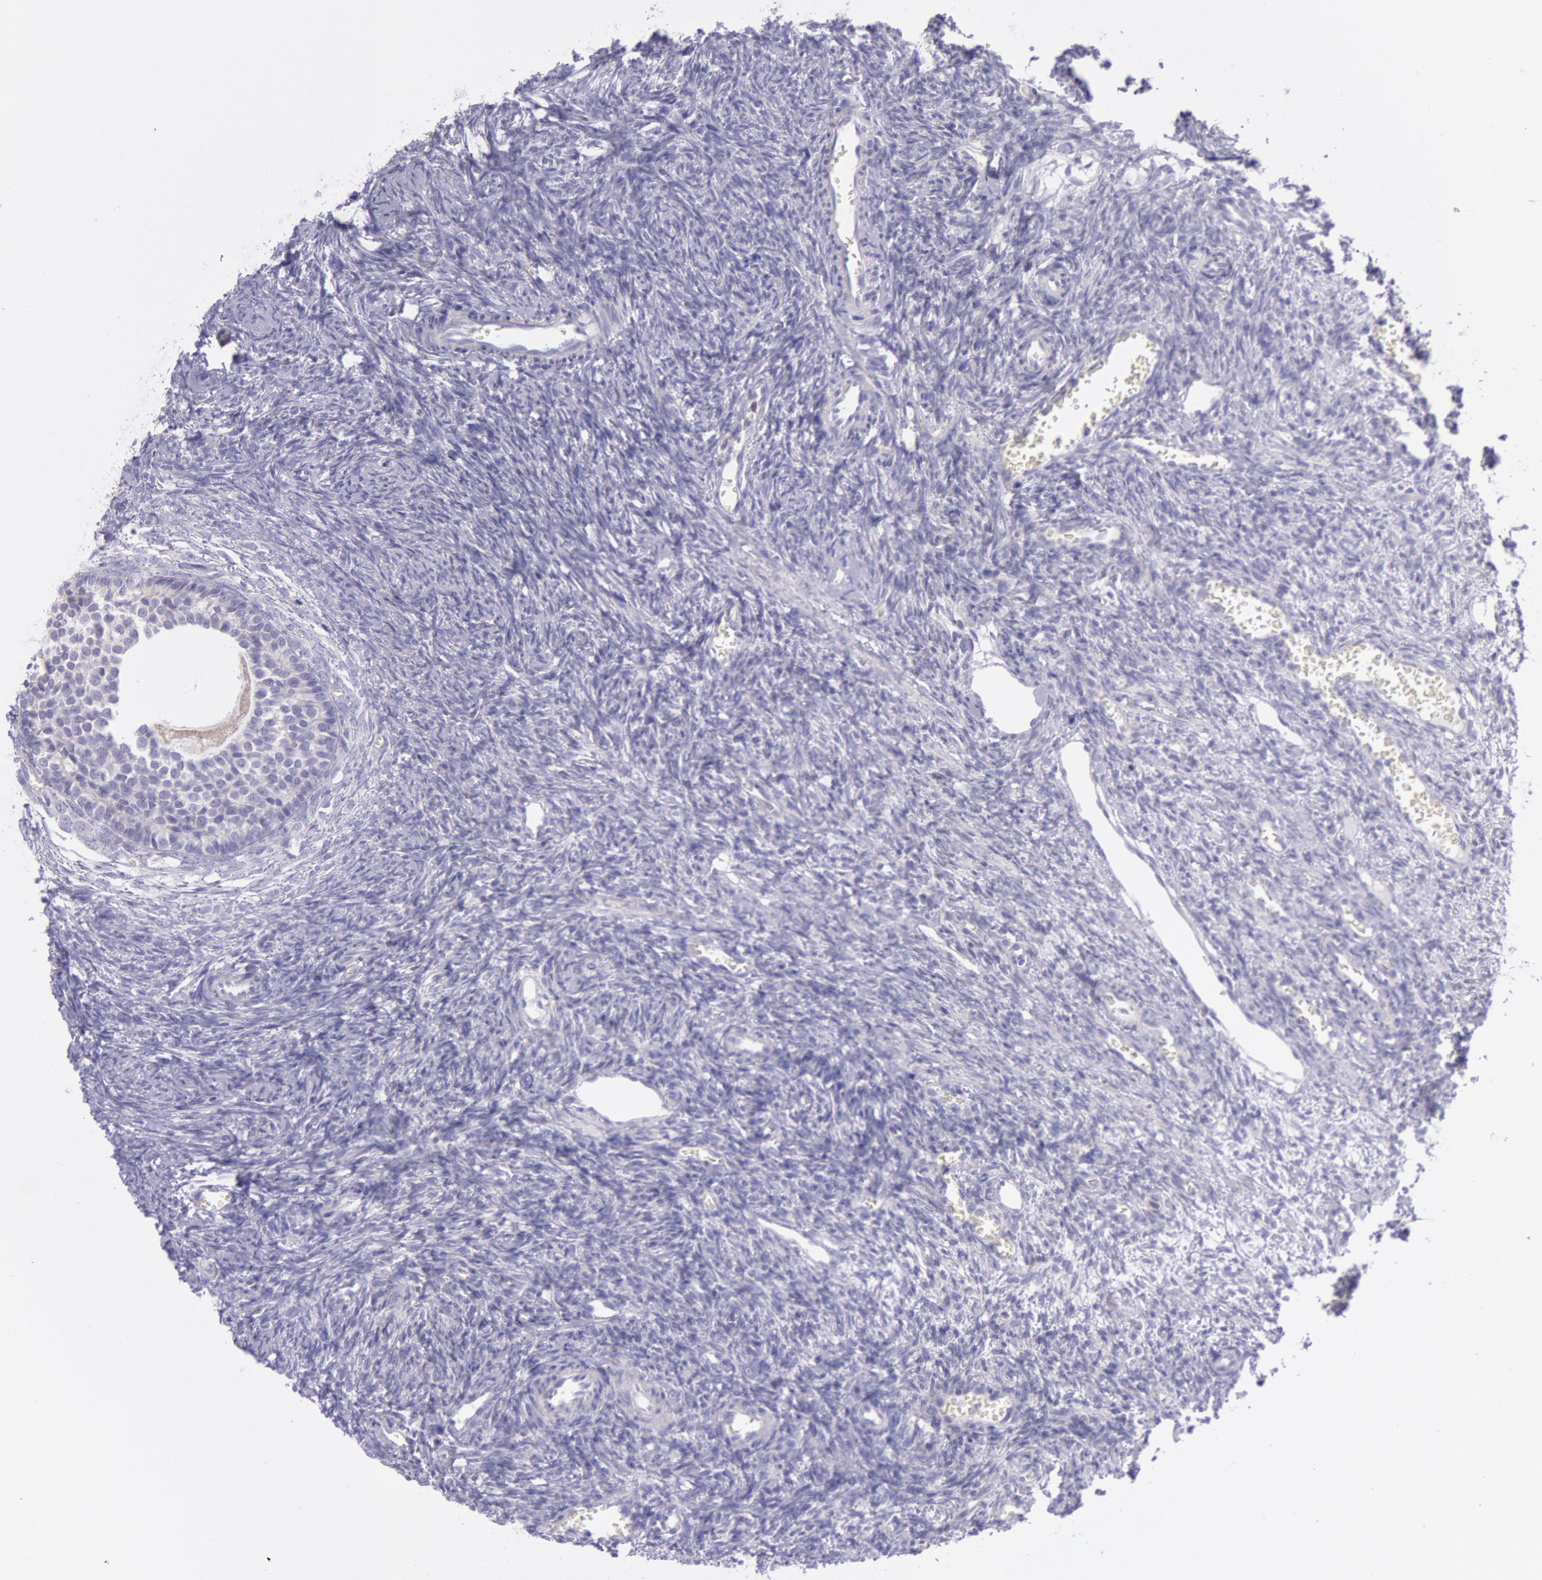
{"staining": {"intensity": "negative", "quantity": "none", "location": "none"}, "tissue": "ovary", "cell_type": "Follicle cells", "image_type": "normal", "snomed": [{"axis": "morphology", "description": "Normal tissue, NOS"}, {"axis": "topography", "description": "Ovary"}], "caption": "High power microscopy photomicrograph of an IHC photomicrograph of benign ovary, revealing no significant positivity in follicle cells.", "gene": "MYH1", "patient": {"sex": "female", "age": 27}}